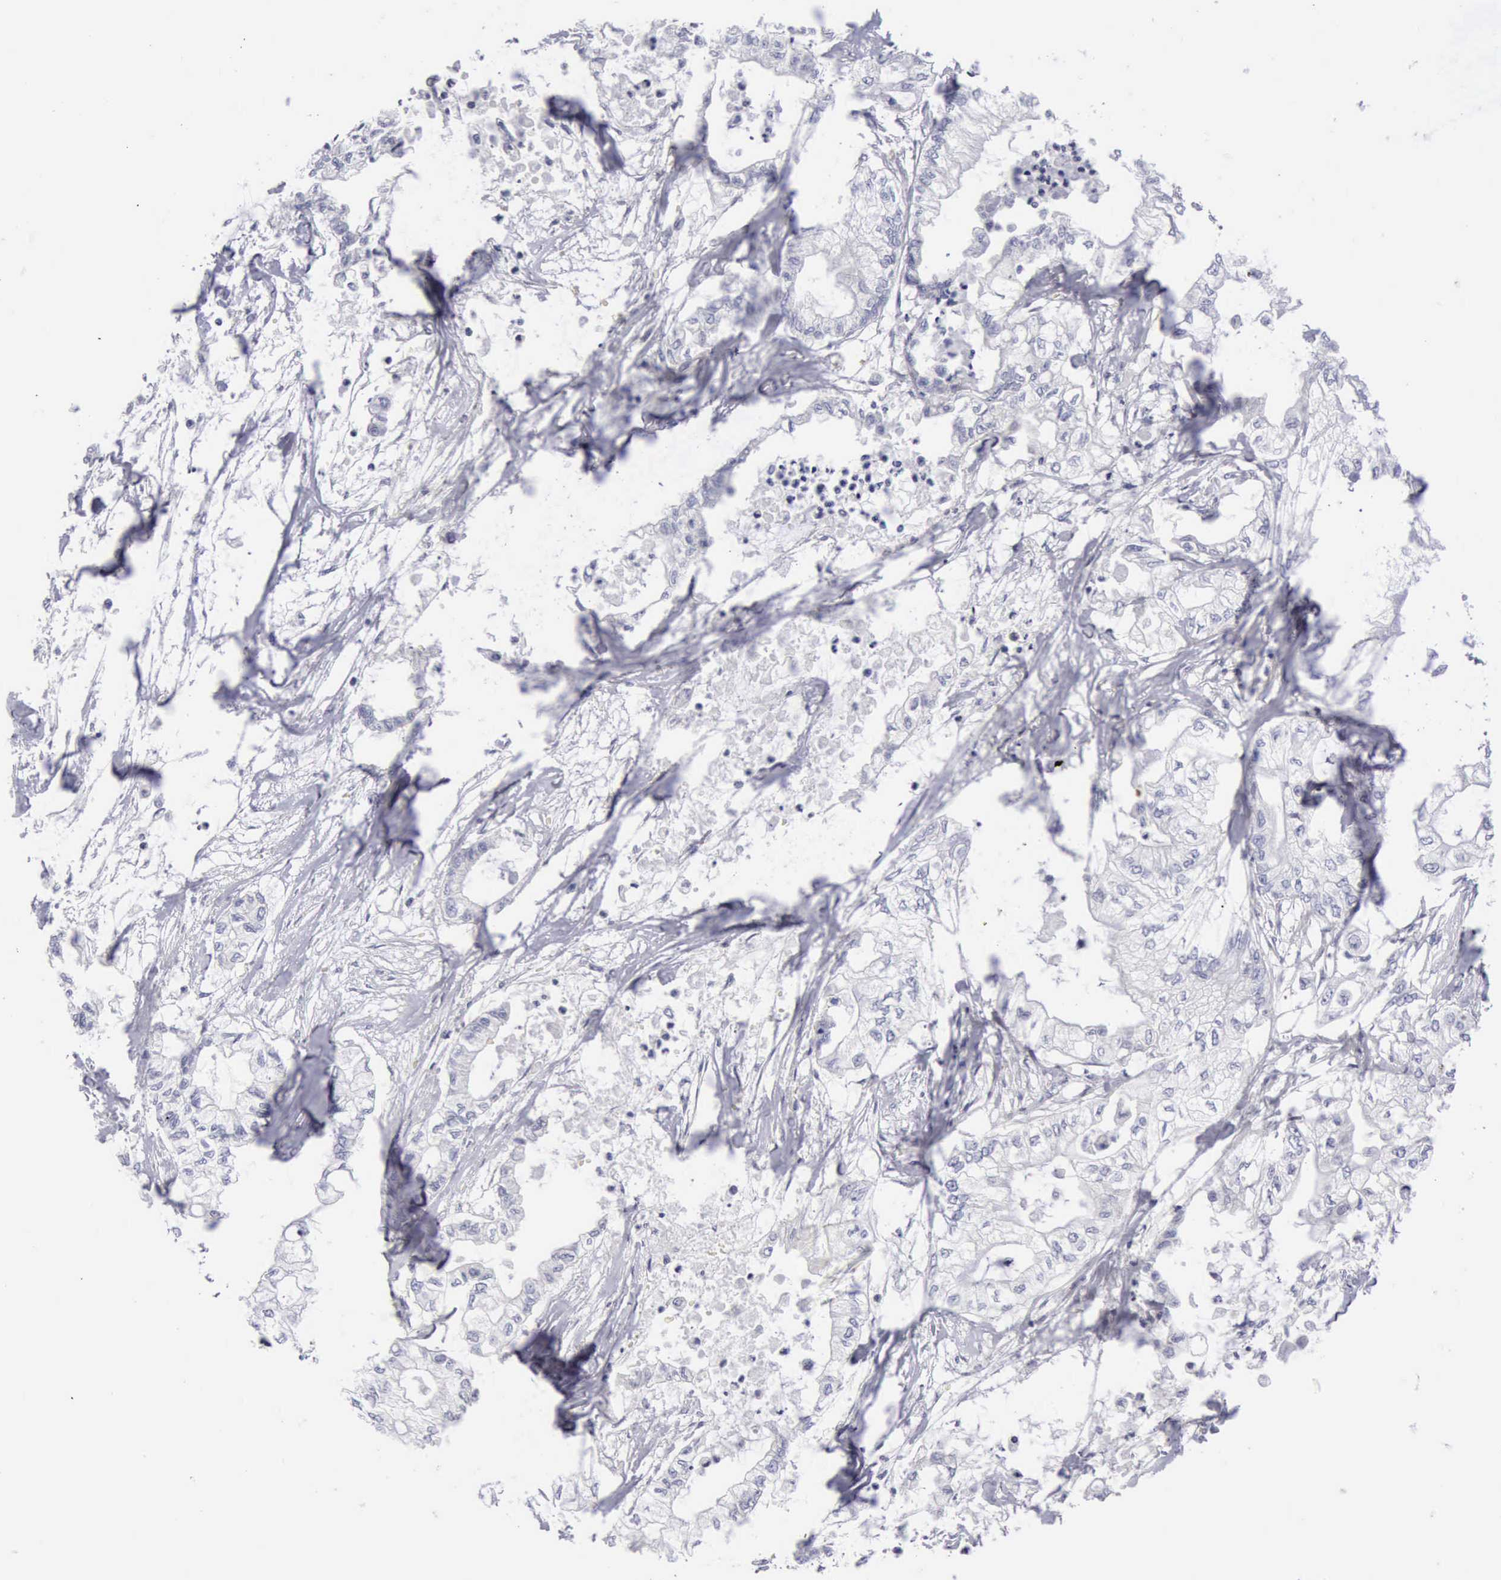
{"staining": {"intensity": "negative", "quantity": "none", "location": "none"}, "tissue": "pancreatic cancer", "cell_type": "Tumor cells", "image_type": "cancer", "snomed": [{"axis": "morphology", "description": "Adenocarcinoma, NOS"}, {"axis": "topography", "description": "Pancreas"}], "caption": "A photomicrograph of human pancreatic cancer (adenocarcinoma) is negative for staining in tumor cells. The staining was performed using DAB (3,3'-diaminobenzidine) to visualize the protein expression in brown, while the nuclei were stained in blue with hematoxylin (Magnification: 20x).", "gene": "NCAM1", "patient": {"sex": "male", "age": 79}}